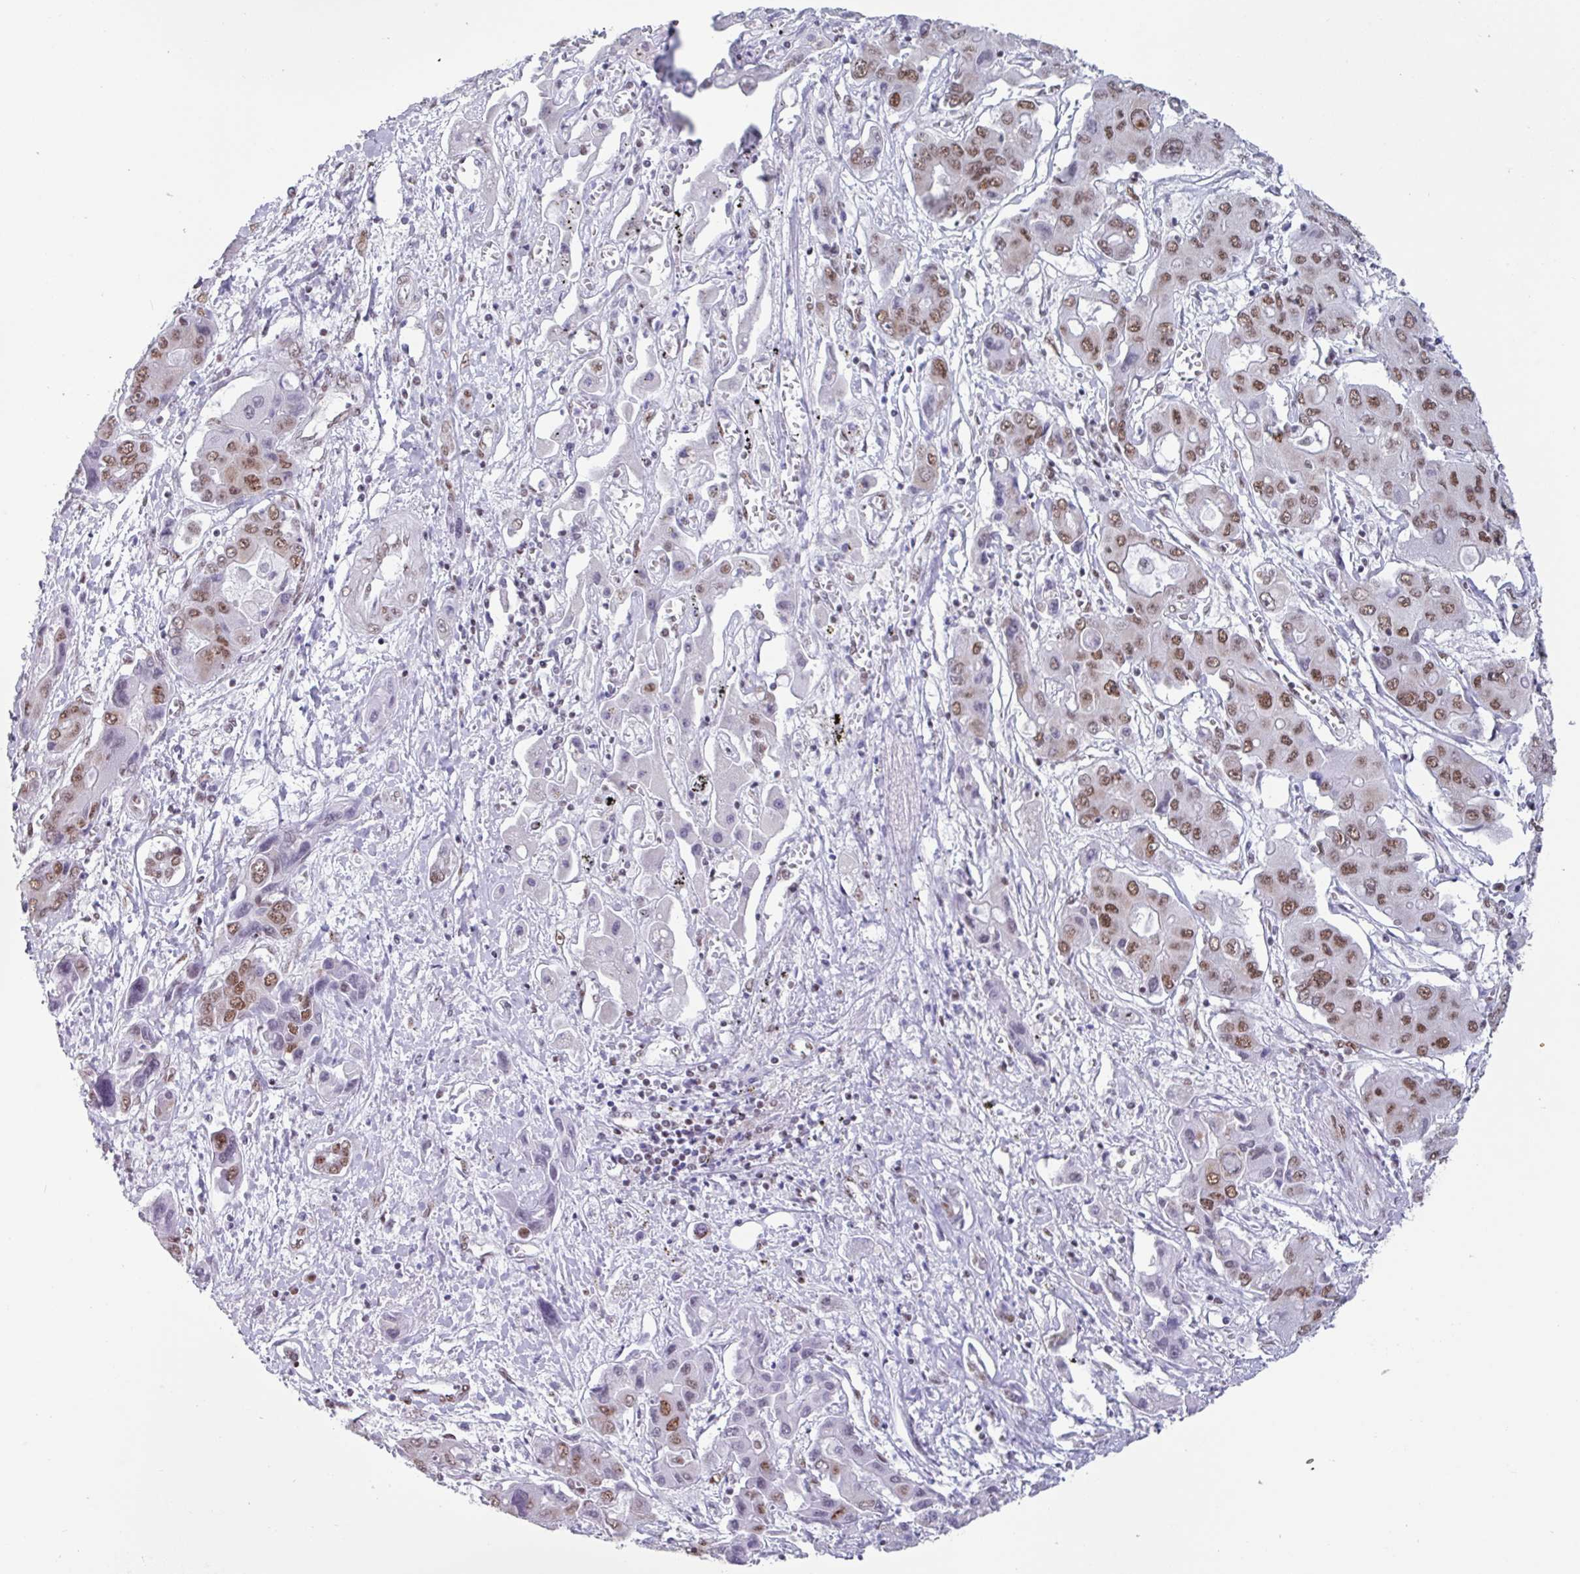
{"staining": {"intensity": "moderate", "quantity": ">75%", "location": "nuclear"}, "tissue": "liver cancer", "cell_type": "Tumor cells", "image_type": "cancer", "snomed": [{"axis": "morphology", "description": "Cholangiocarcinoma"}, {"axis": "topography", "description": "Liver"}], "caption": "Brown immunohistochemical staining in liver cancer reveals moderate nuclear expression in about >75% of tumor cells.", "gene": "PUF60", "patient": {"sex": "male", "age": 67}}